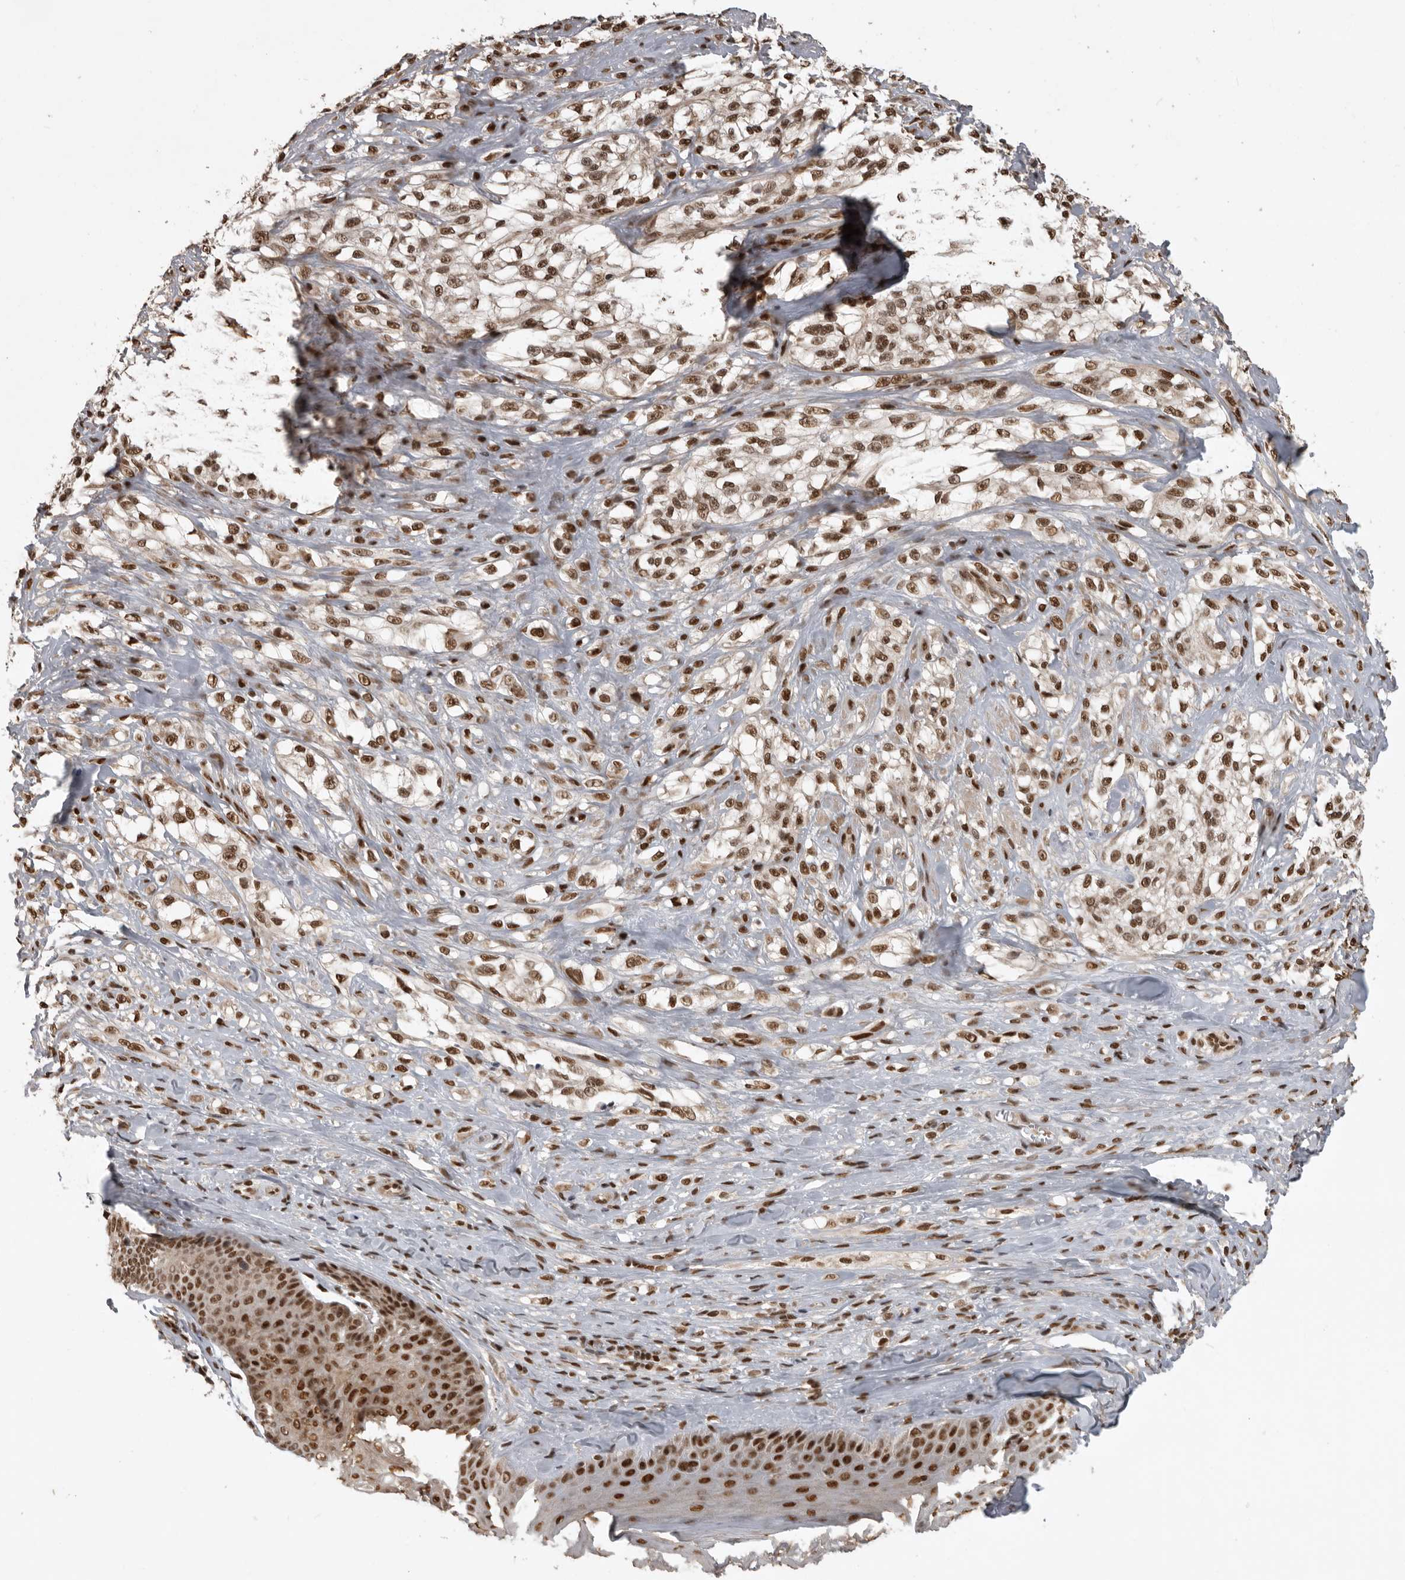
{"staining": {"intensity": "strong", "quantity": ">75%", "location": "nuclear"}, "tissue": "melanoma", "cell_type": "Tumor cells", "image_type": "cancer", "snomed": [{"axis": "morphology", "description": "Malignant melanoma, NOS"}, {"axis": "topography", "description": "Skin of head"}], "caption": "IHC staining of malignant melanoma, which reveals high levels of strong nuclear positivity in about >75% of tumor cells indicating strong nuclear protein positivity. The staining was performed using DAB (brown) for protein detection and nuclei were counterstained in hematoxylin (blue).", "gene": "CBLL1", "patient": {"sex": "male", "age": 83}}